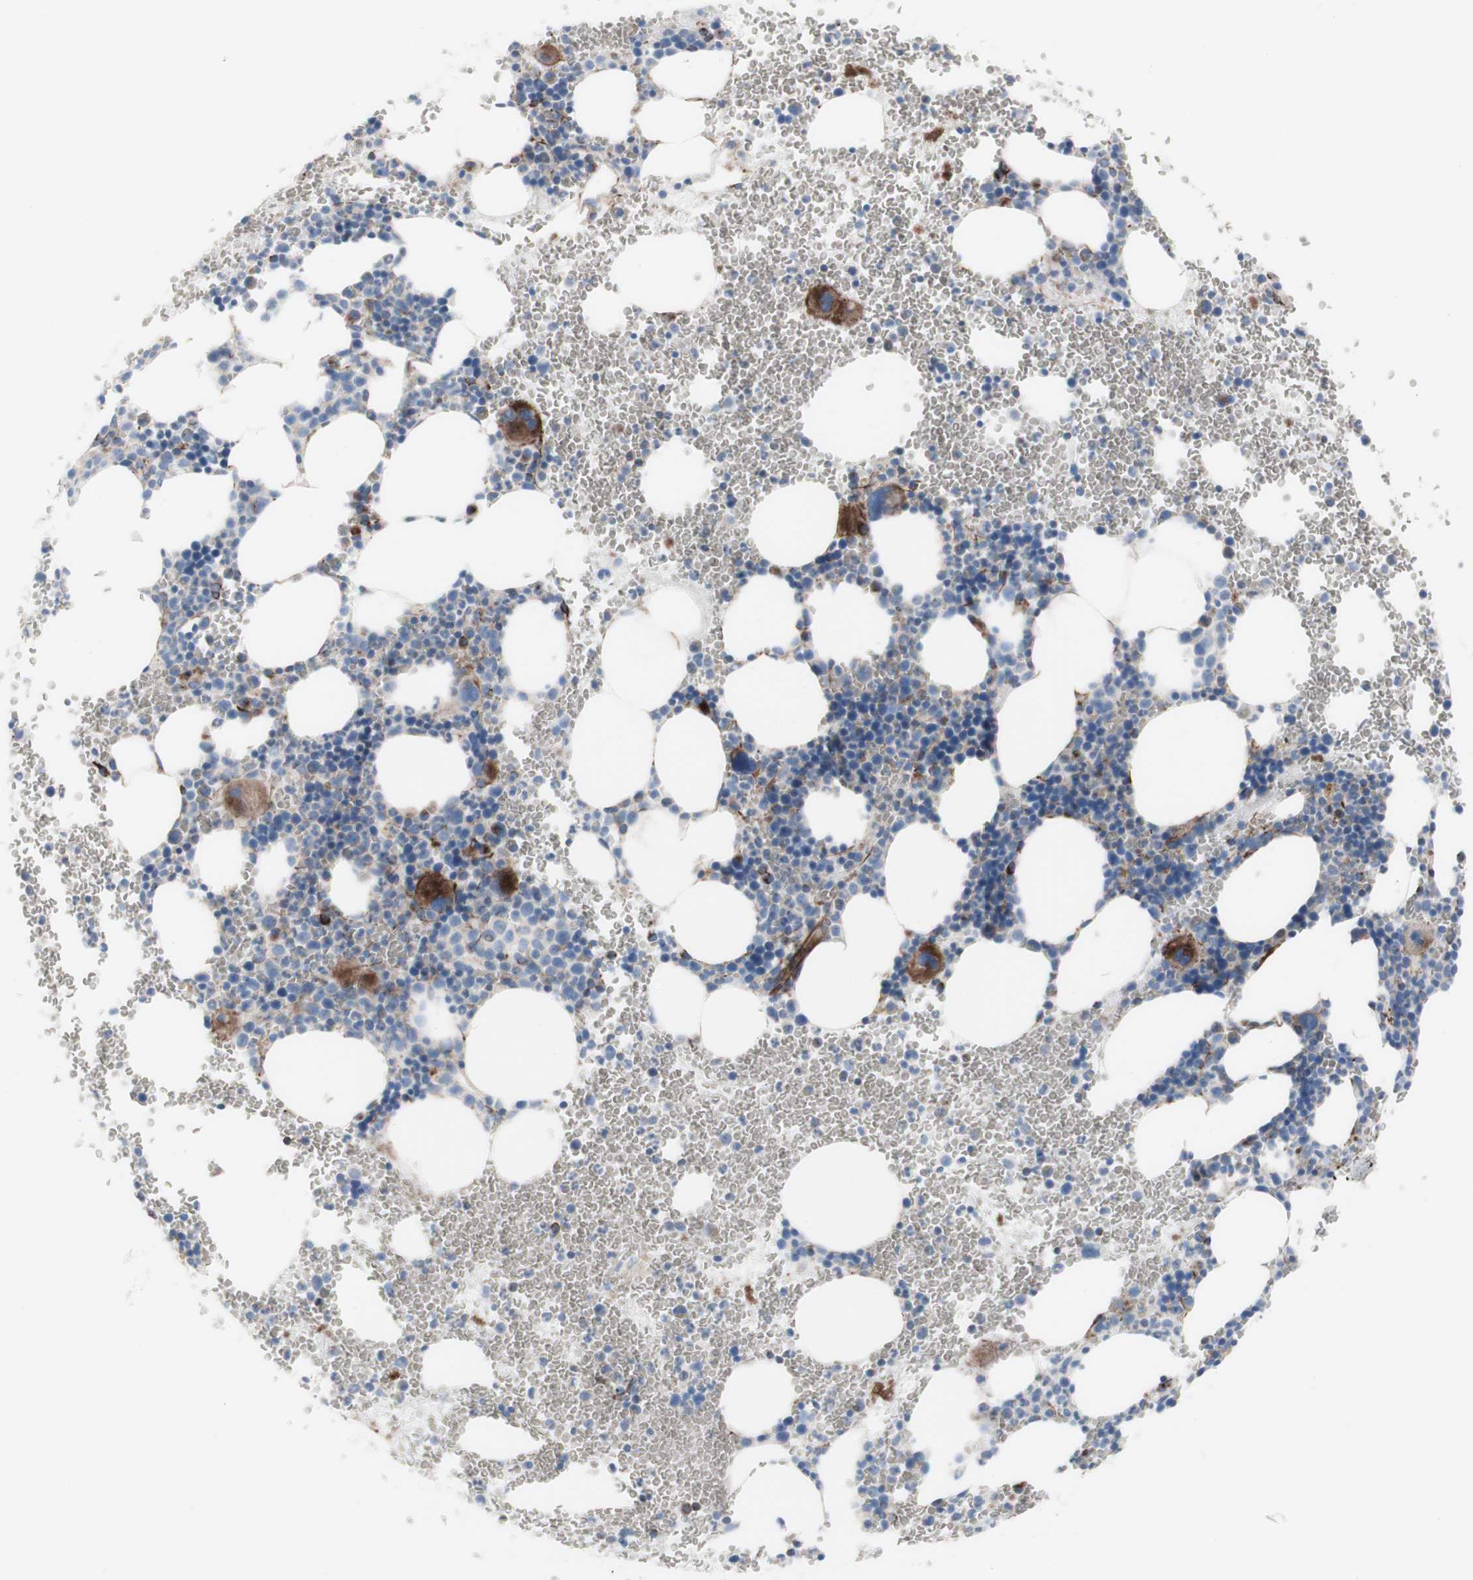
{"staining": {"intensity": "strong", "quantity": "<25%", "location": "cytoplasmic/membranous"}, "tissue": "bone marrow", "cell_type": "Hematopoietic cells", "image_type": "normal", "snomed": [{"axis": "morphology", "description": "Normal tissue, NOS"}, {"axis": "morphology", "description": "Inflammation, NOS"}, {"axis": "topography", "description": "Bone marrow"}], "caption": "The image reveals staining of unremarkable bone marrow, revealing strong cytoplasmic/membranous protein positivity (brown color) within hematopoietic cells. The staining was performed using DAB (3,3'-diaminobenzidine) to visualize the protein expression in brown, while the nuclei were stained in blue with hematoxylin (Magnification: 20x).", "gene": "AGPAT5", "patient": {"sex": "female", "age": 76}}